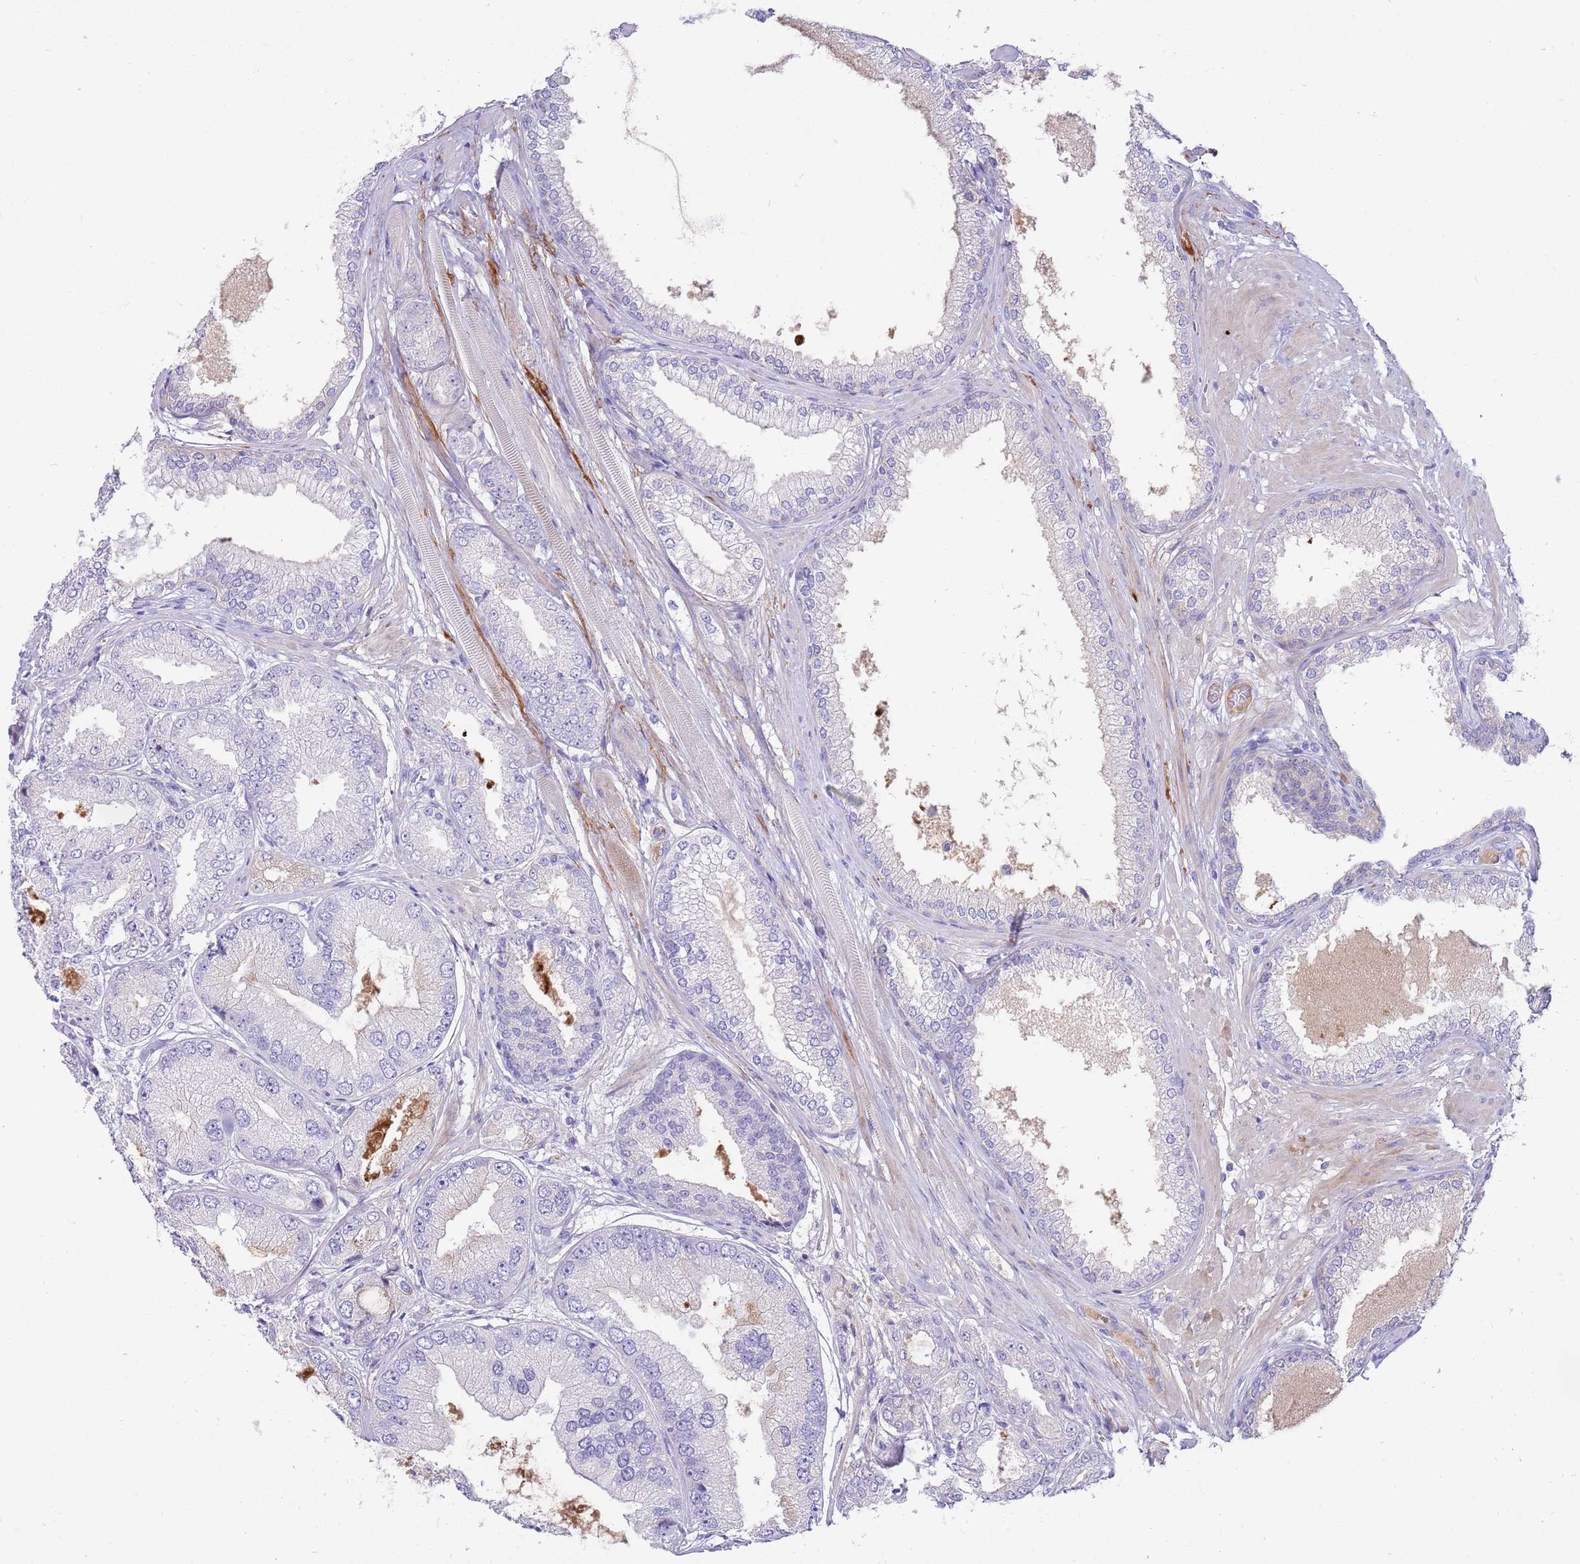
{"staining": {"intensity": "negative", "quantity": "none", "location": "none"}, "tissue": "prostate cancer", "cell_type": "Tumor cells", "image_type": "cancer", "snomed": [{"axis": "morphology", "description": "Adenocarcinoma, High grade"}, {"axis": "topography", "description": "Prostate"}], "caption": "DAB immunohistochemical staining of human prostate cancer (adenocarcinoma (high-grade)) shows no significant positivity in tumor cells. (DAB immunohistochemistry (IHC) visualized using brightfield microscopy, high magnification).", "gene": "LEPROTL1", "patient": {"sex": "male", "age": 71}}